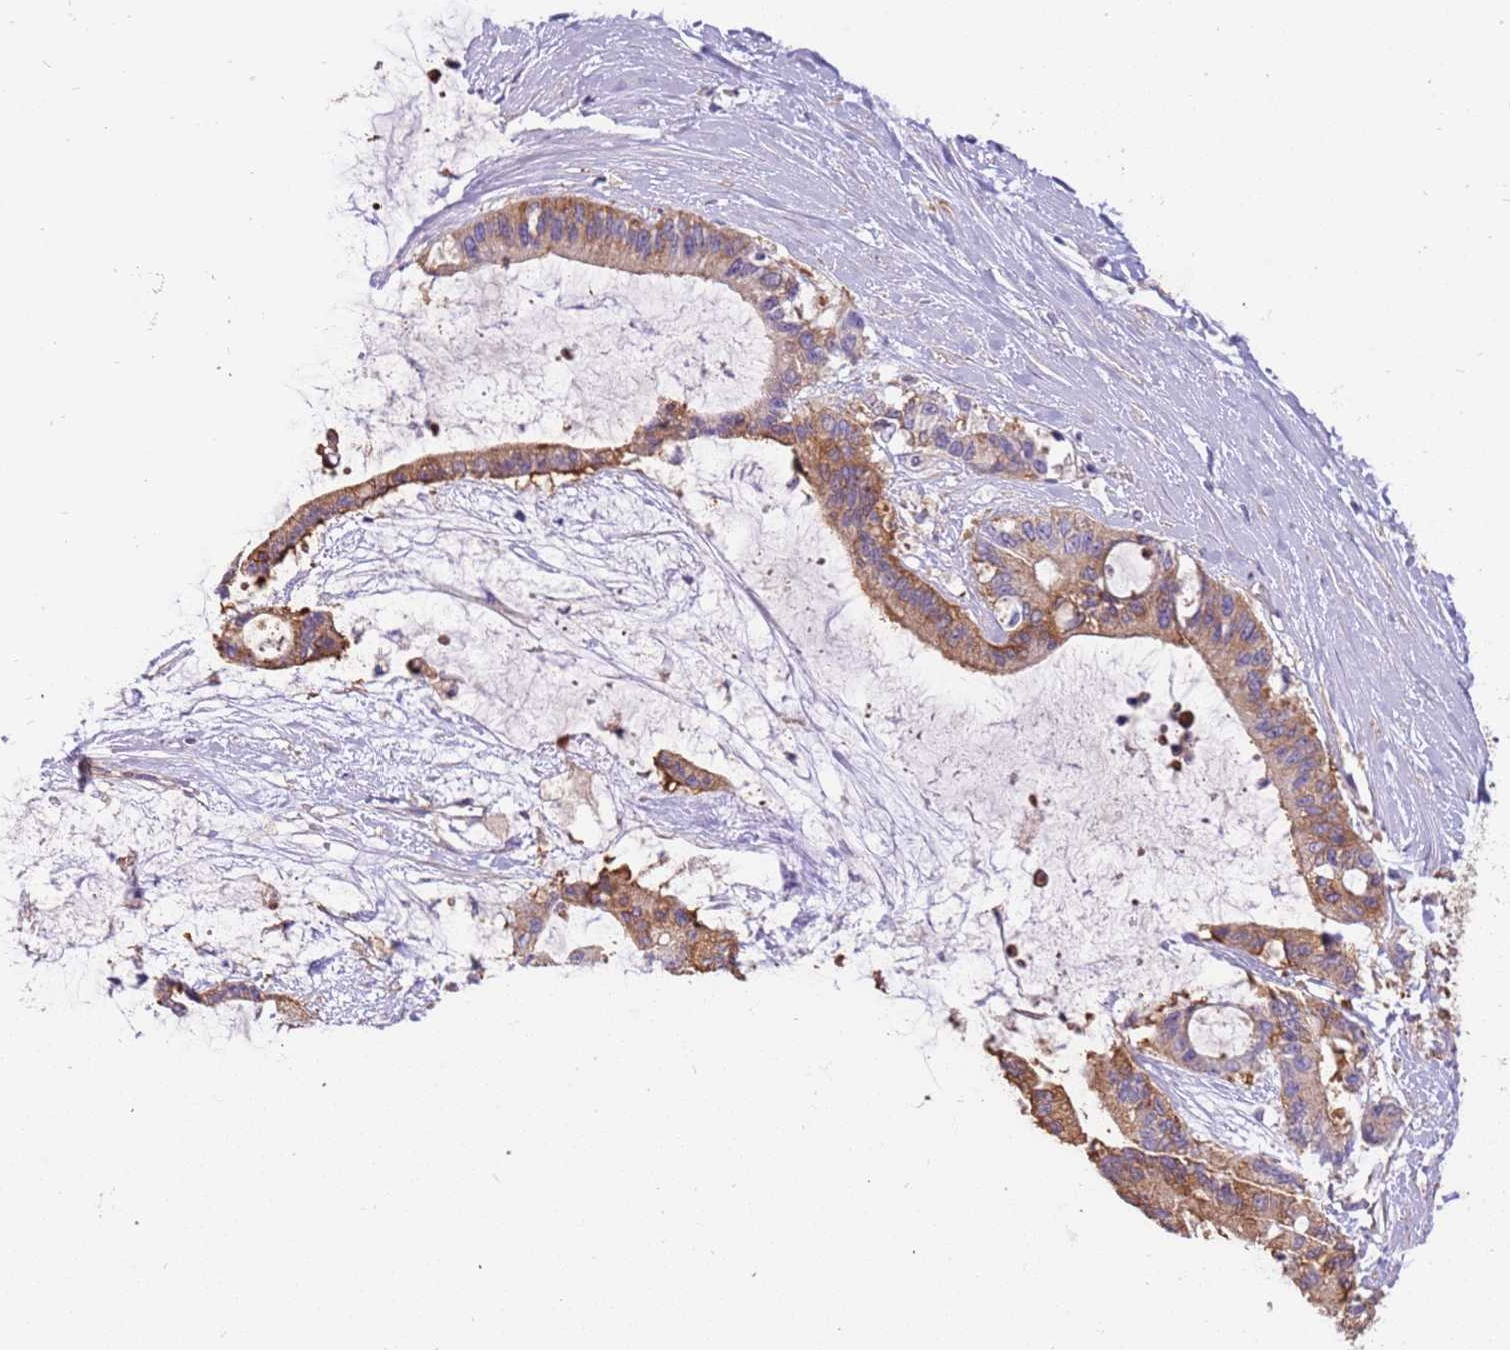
{"staining": {"intensity": "moderate", "quantity": ">75%", "location": "cytoplasmic/membranous"}, "tissue": "liver cancer", "cell_type": "Tumor cells", "image_type": "cancer", "snomed": [{"axis": "morphology", "description": "Normal tissue, NOS"}, {"axis": "morphology", "description": "Cholangiocarcinoma"}, {"axis": "topography", "description": "Liver"}, {"axis": "topography", "description": "Peripheral nerve tissue"}], "caption": "Immunohistochemical staining of liver cancer demonstrates moderate cytoplasmic/membranous protein staining in about >75% of tumor cells. The staining was performed using DAB to visualize the protein expression in brown, while the nuclei were stained in blue with hematoxylin (Magnification: 20x).", "gene": "NAALADL1", "patient": {"sex": "female", "age": 73}}